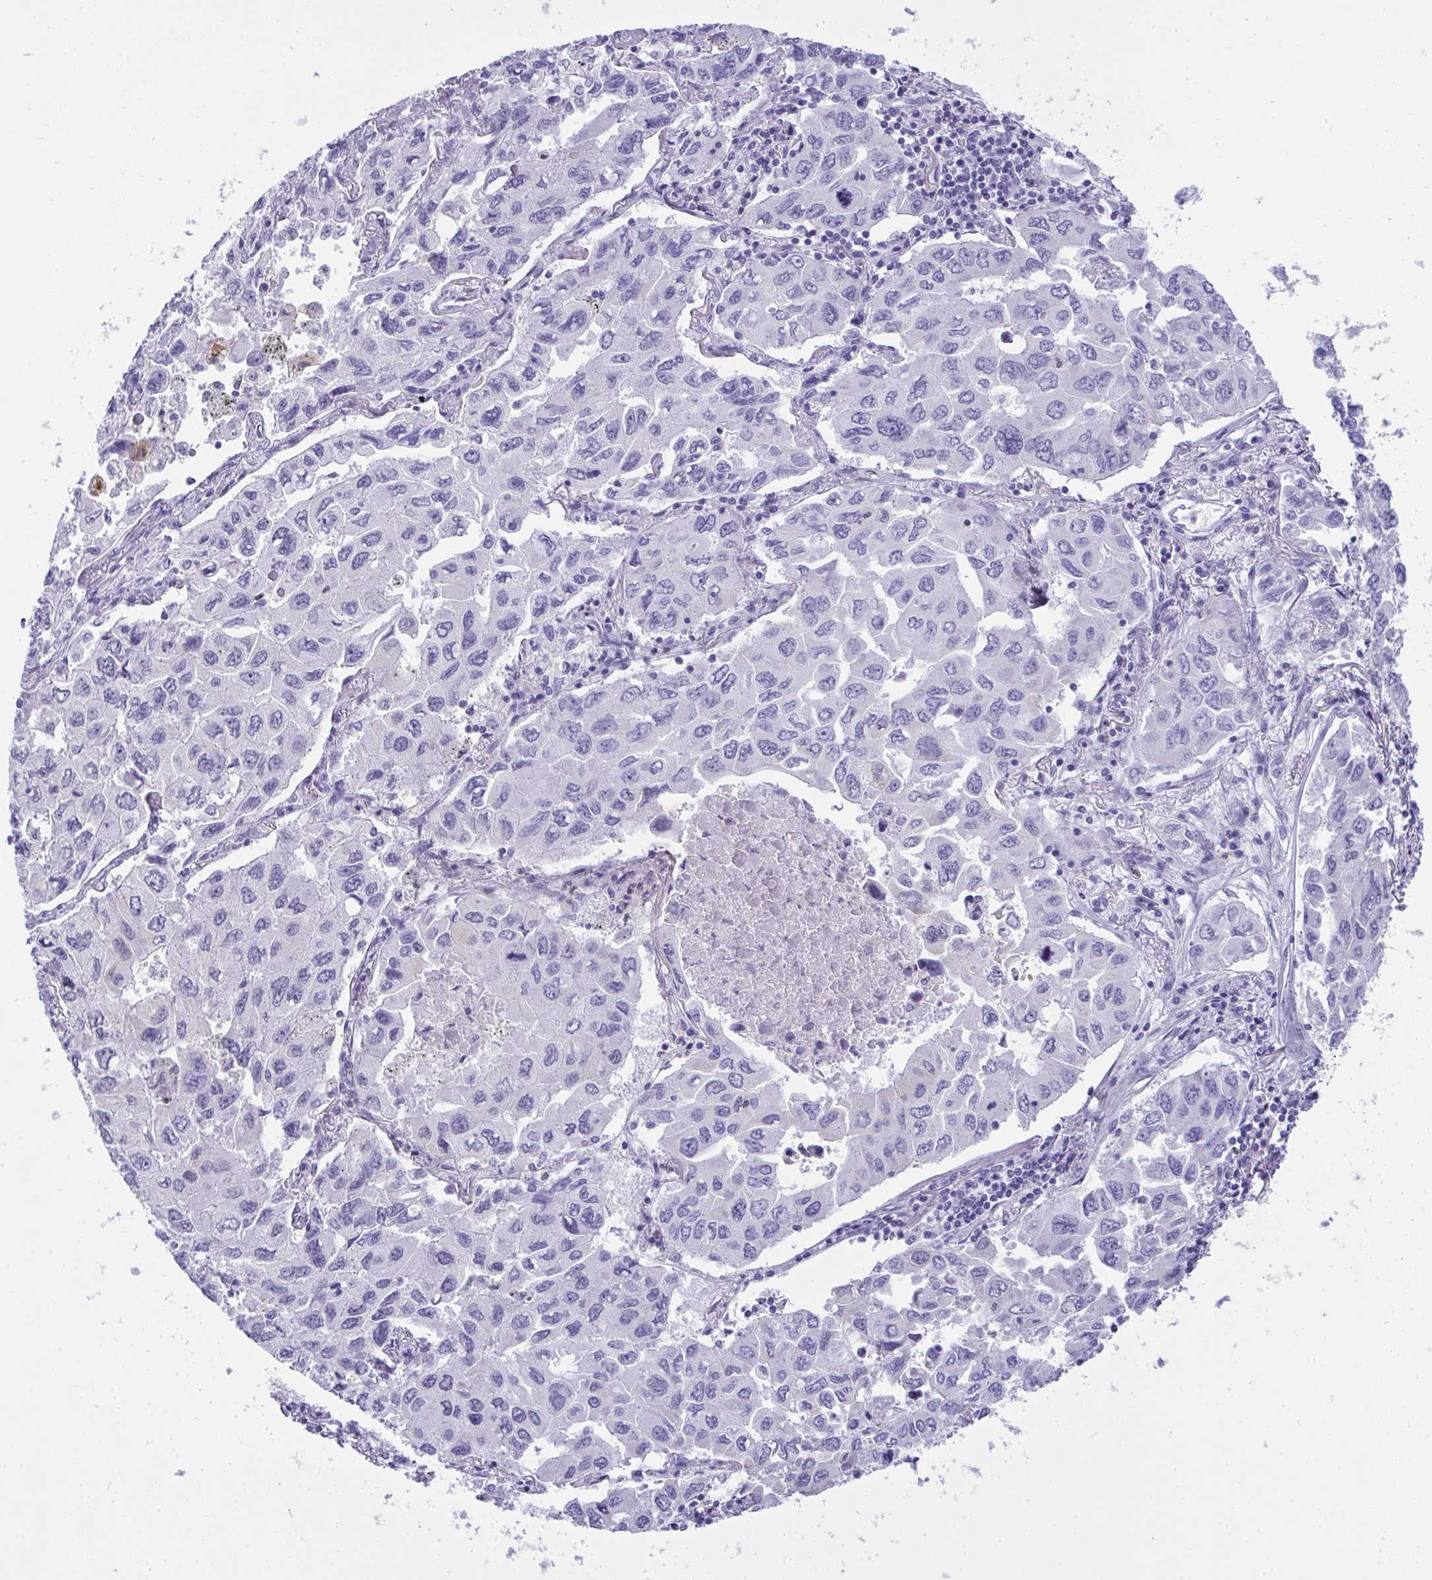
{"staining": {"intensity": "negative", "quantity": "none", "location": "none"}, "tissue": "lung cancer", "cell_type": "Tumor cells", "image_type": "cancer", "snomed": [{"axis": "morphology", "description": "Adenocarcinoma, NOS"}, {"axis": "topography", "description": "Lung"}], "caption": "Immunohistochemistry of lung cancer reveals no staining in tumor cells.", "gene": "PLA2G12B", "patient": {"sex": "male", "age": 64}}